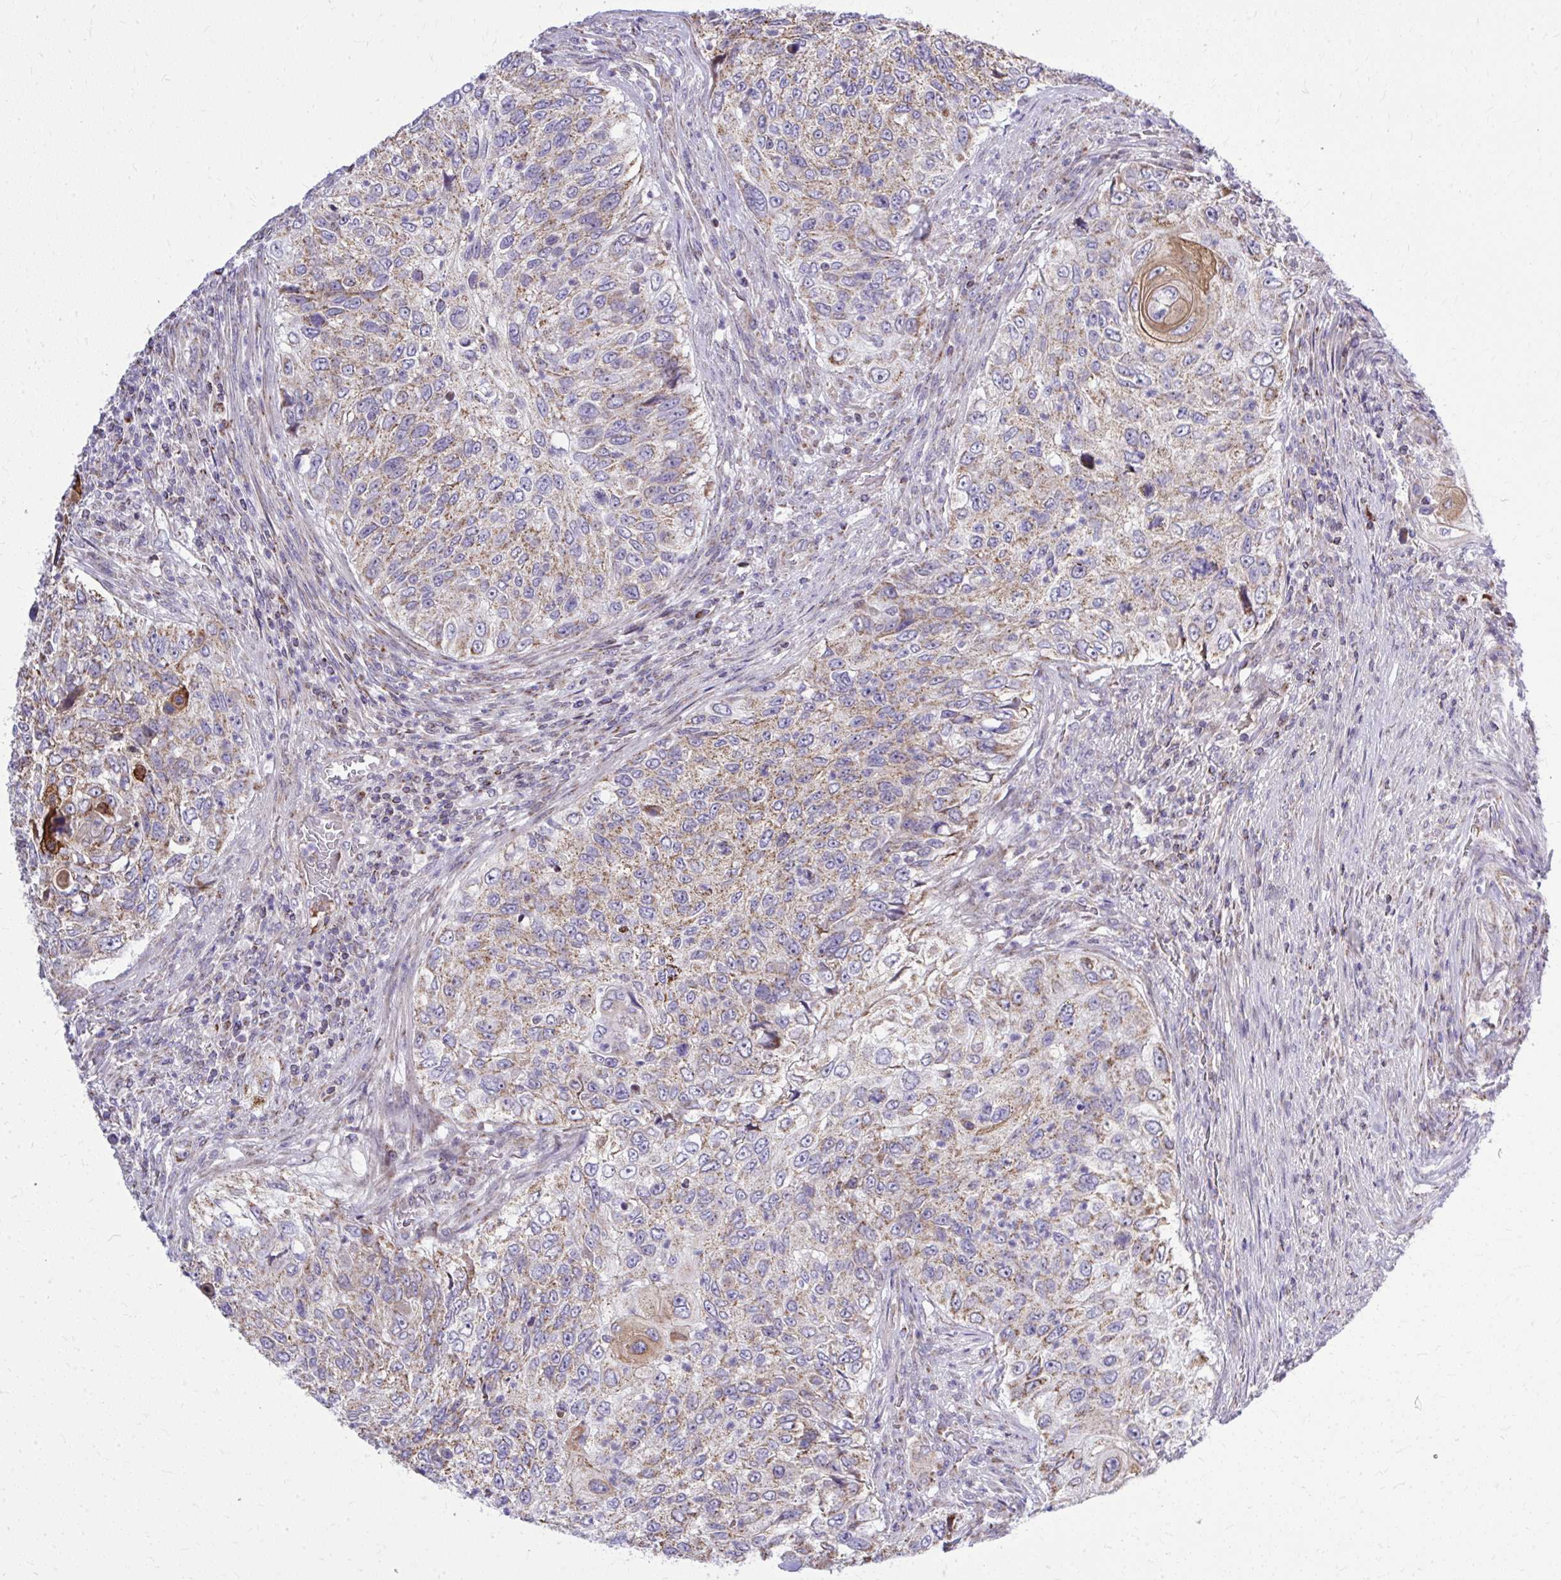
{"staining": {"intensity": "moderate", "quantity": ">75%", "location": "cytoplasmic/membranous"}, "tissue": "urothelial cancer", "cell_type": "Tumor cells", "image_type": "cancer", "snomed": [{"axis": "morphology", "description": "Urothelial carcinoma, High grade"}, {"axis": "topography", "description": "Urinary bladder"}], "caption": "A high-resolution image shows IHC staining of urothelial cancer, which displays moderate cytoplasmic/membranous positivity in approximately >75% of tumor cells.", "gene": "ZNF362", "patient": {"sex": "female", "age": 60}}